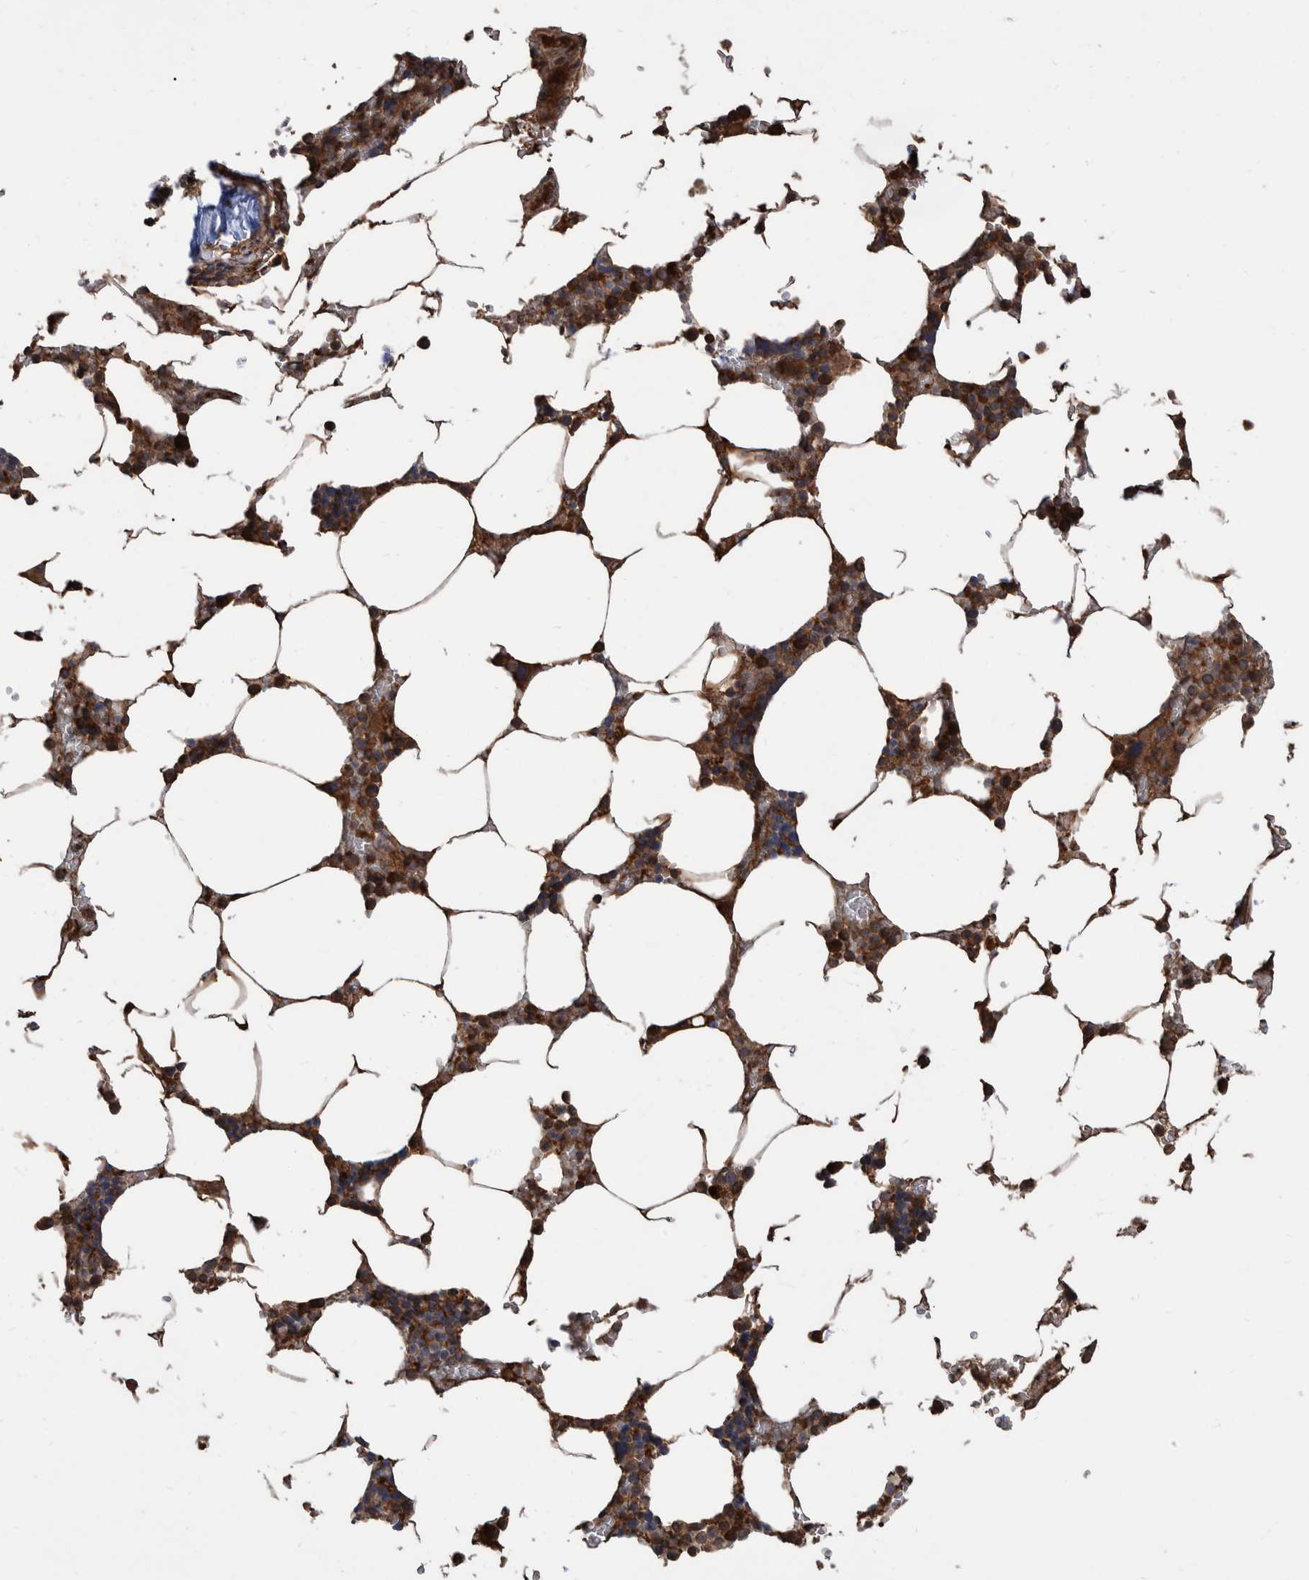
{"staining": {"intensity": "strong", "quantity": ">75%", "location": "cytoplasmic/membranous"}, "tissue": "bone marrow", "cell_type": "Hematopoietic cells", "image_type": "normal", "snomed": [{"axis": "morphology", "description": "Normal tissue, NOS"}, {"axis": "topography", "description": "Bone marrow"}], "caption": "Immunohistochemical staining of benign bone marrow shows high levels of strong cytoplasmic/membranous expression in approximately >75% of hematopoietic cells. The staining was performed using DAB to visualize the protein expression in brown, while the nuclei were stained in blue with hematoxylin (Magnification: 20x).", "gene": "VBP1", "patient": {"sex": "male", "age": 70}}